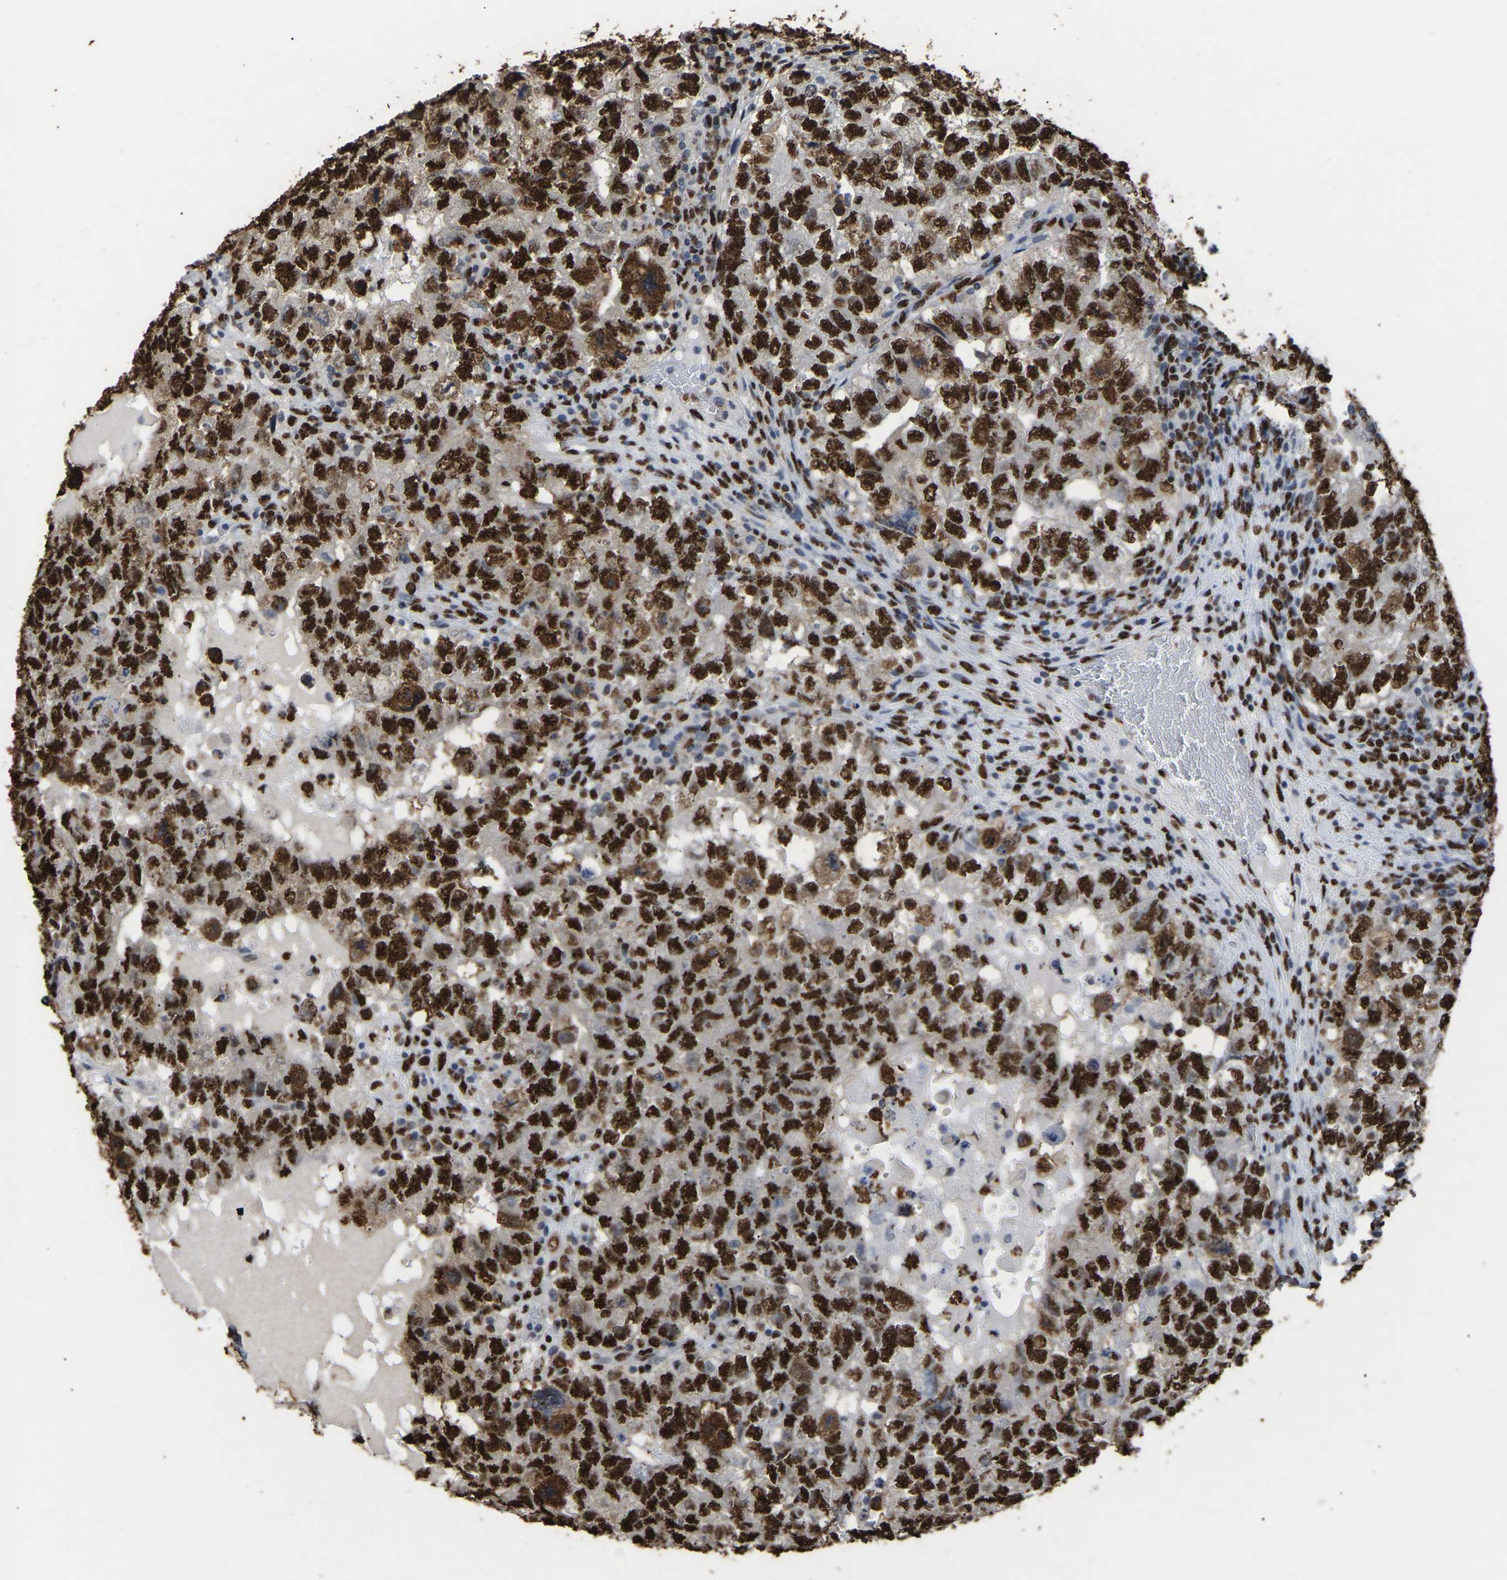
{"staining": {"intensity": "strong", "quantity": ">75%", "location": "nuclear"}, "tissue": "testis cancer", "cell_type": "Tumor cells", "image_type": "cancer", "snomed": [{"axis": "morphology", "description": "Carcinoma, Embryonal, NOS"}, {"axis": "topography", "description": "Testis"}], "caption": "A high amount of strong nuclear staining is seen in approximately >75% of tumor cells in testis embryonal carcinoma tissue.", "gene": "RBL2", "patient": {"sex": "male", "age": 36}}